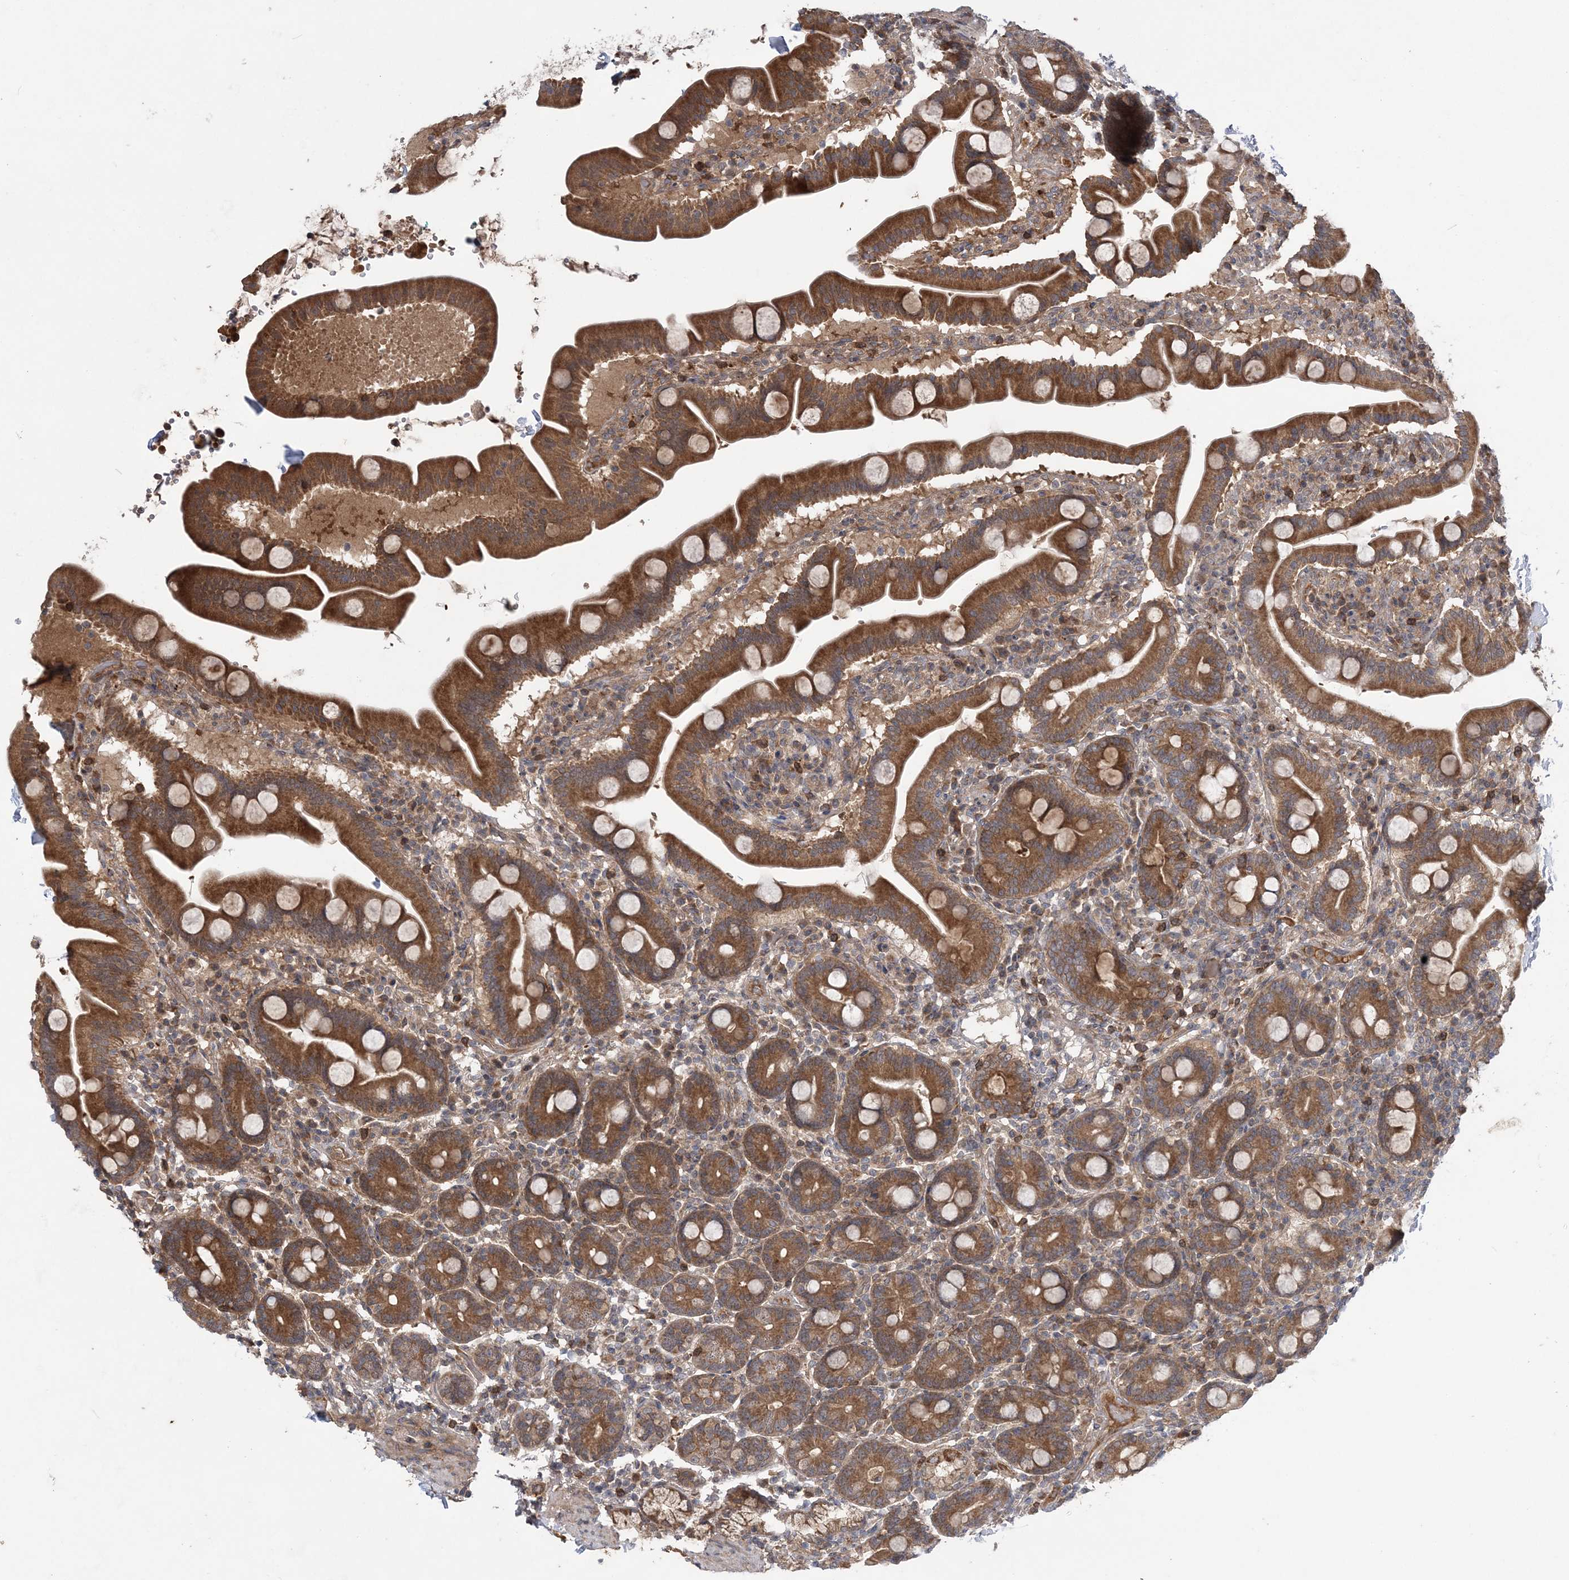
{"staining": {"intensity": "strong", "quantity": ">75%", "location": "cytoplasmic/membranous"}, "tissue": "duodenum", "cell_type": "Glandular cells", "image_type": "normal", "snomed": [{"axis": "morphology", "description": "Normal tissue, NOS"}, {"axis": "topography", "description": "Duodenum"}], "caption": "Normal duodenum was stained to show a protein in brown. There is high levels of strong cytoplasmic/membranous expression in approximately >75% of glandular cells. (IHC, brightfield microscopy, high magnification).", "gene": "HMGCS1", "patient": {"sex": "male", "age": 54}}